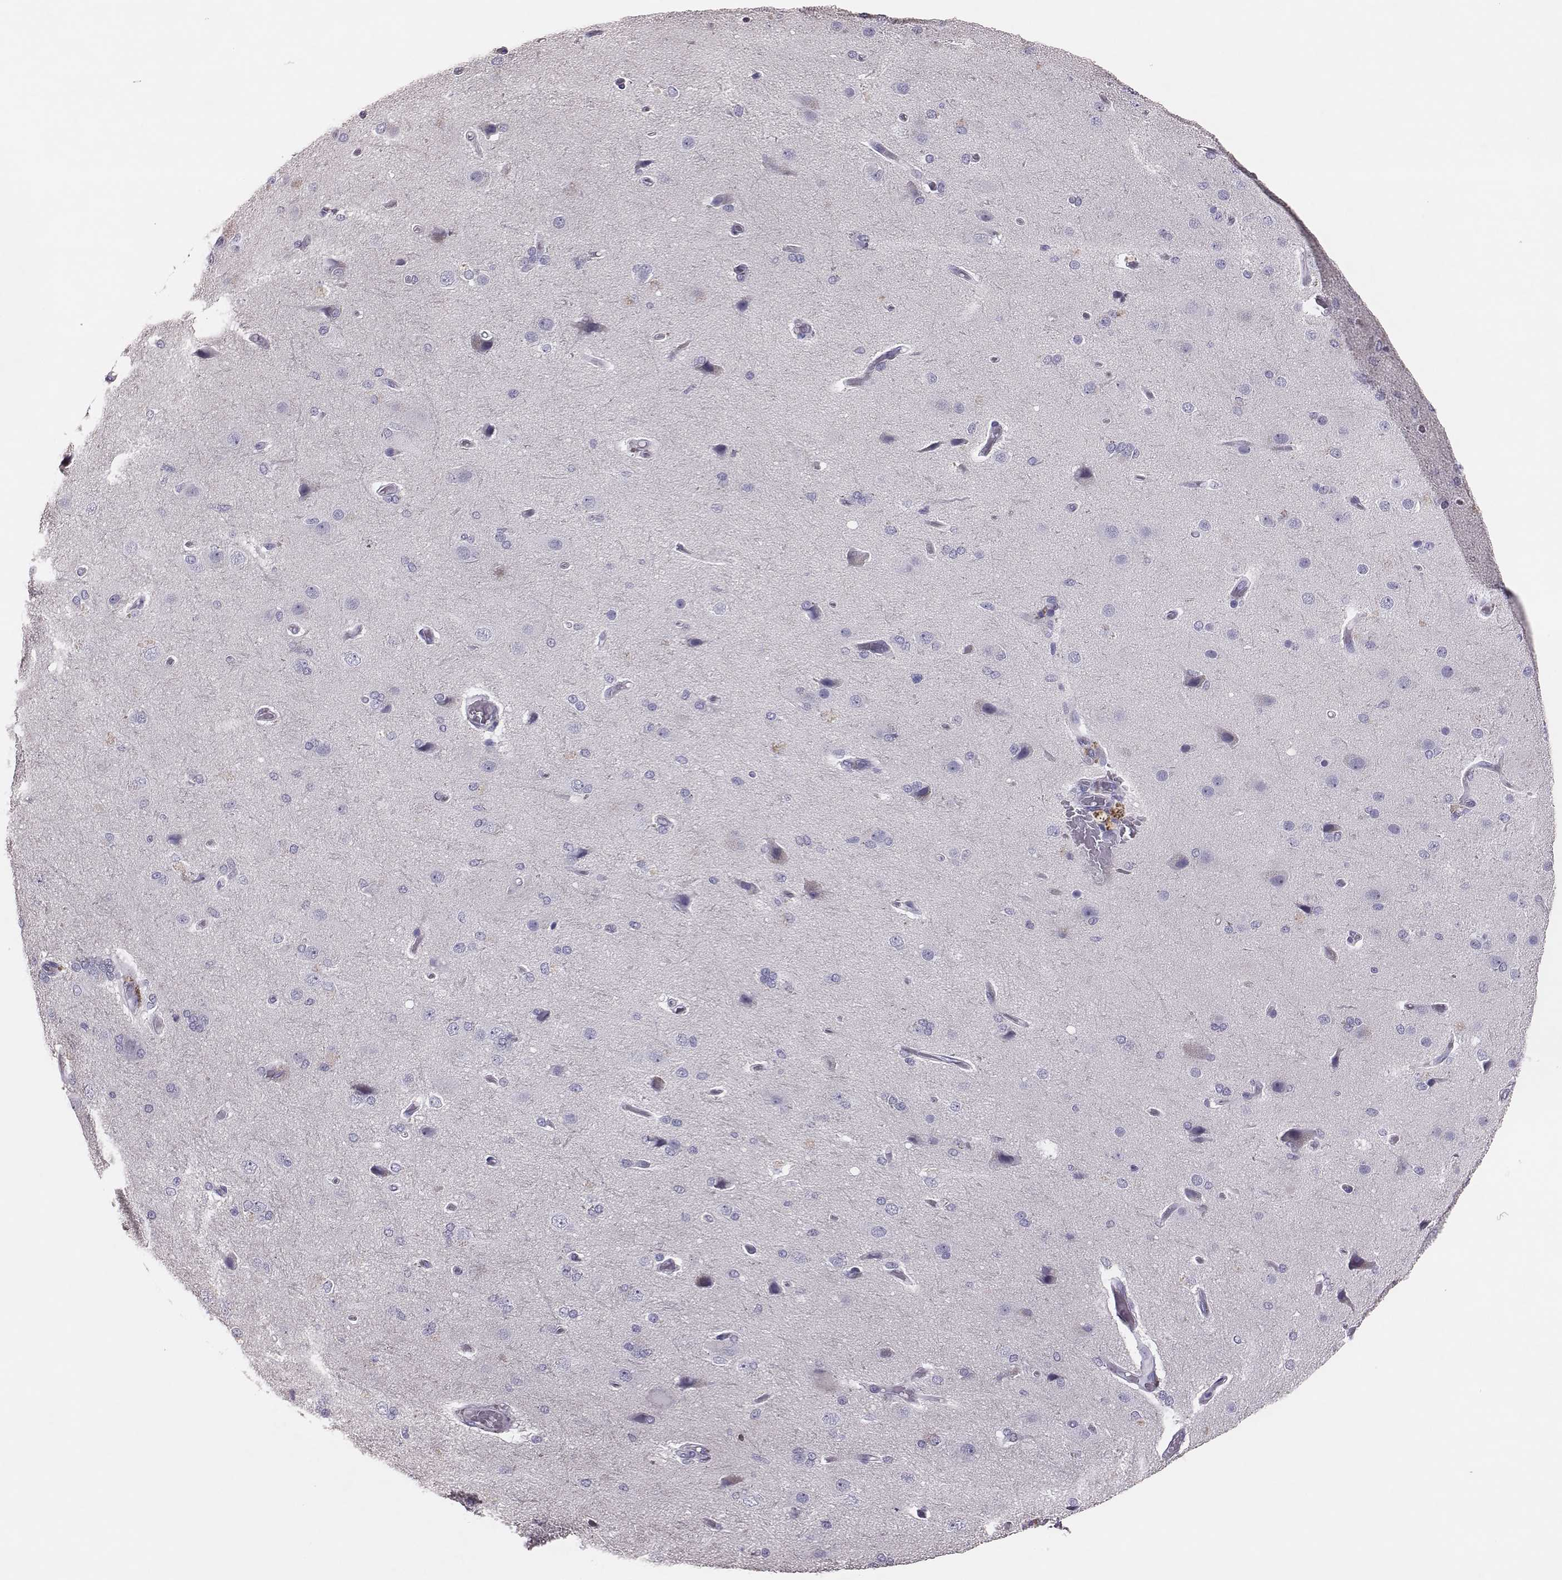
{"staining": {"intensity": "negative", "quantity": "none", "location": "none"}, "tissue": "cerebral cortex", "cell_type": "Endothelial cells", "image_type": "normal", "snomed": [{"axis": "morphology", "description": "Normal tissue, NOS"}, {"axis": "morphology", "description": "Glioma, malignant, High grade"}, {"axis": "topography", "description": "Cerebral cortex"}], "caption": "The image reveals no significant positivity in endothelial cells of cerebral cortex.", "gene": "P2RY10", "patient": {"sex": "male", "age": 77}}